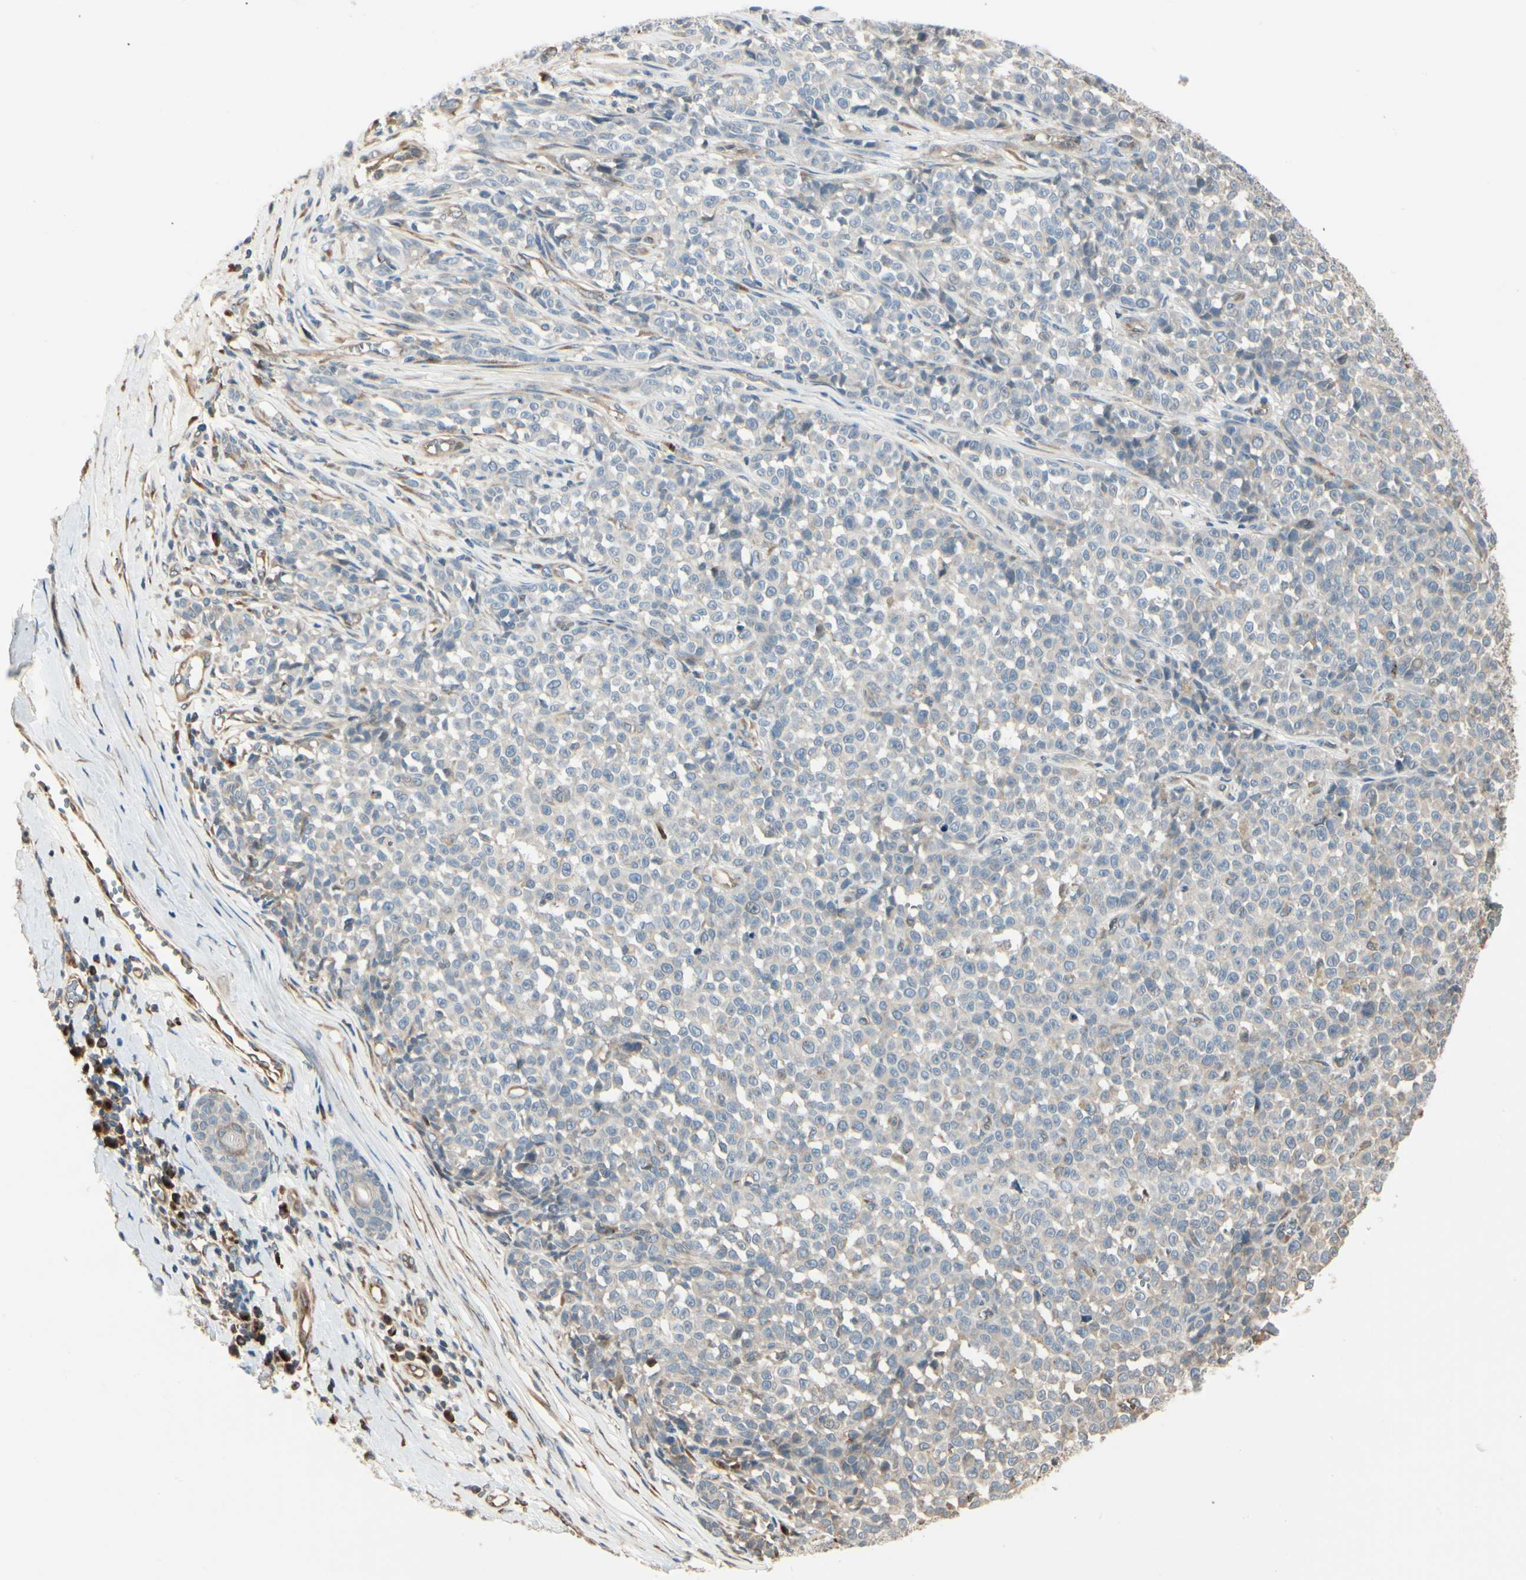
{"staining": {"intensity": "weak", "quantity": ">75%", "location": "cytoplasmic/membranous"}, "tissue": "melanoma", "cell_type": "Tumor cells", "image_type": "cancer", "snomed": [{"axis": "morphology", "description": "Malignant melanoma, NOS"}, {"axis": "topography", "description": "Skin"}], "caption": "Immunohistochemistry (DAB) staining of melanoma shows weak cytoplasmic/membranous protein positivity in approximately >75% of tumor cells.", "gene": "NUCB2", "patient": {"sex": "female", "age": 82}}